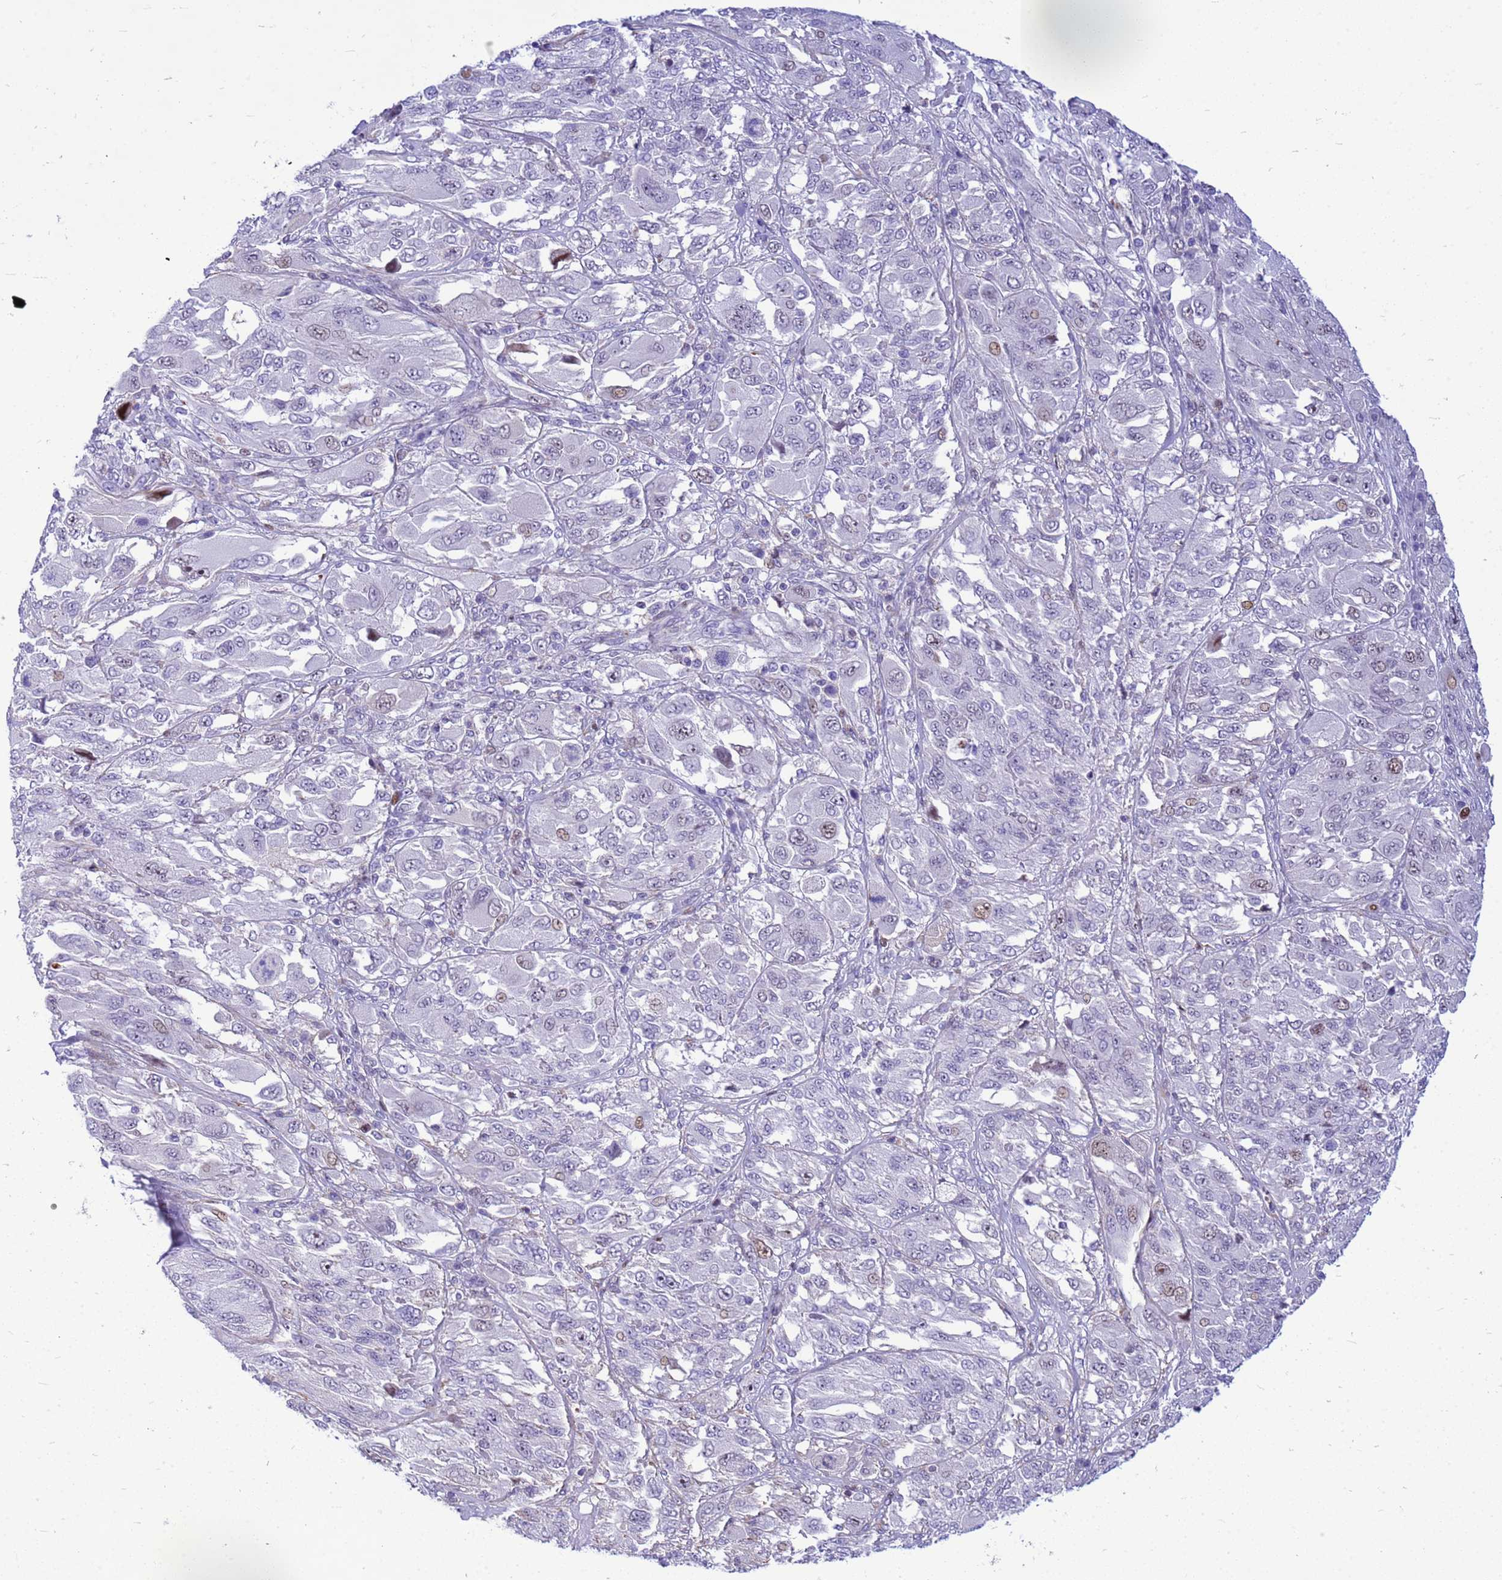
{"staining": {"intensity": "moderate", "quantity": "<25%", "location": "nuclear"}, "tissue": "melanoma", "cell_type": "Tumor cells", "image_type": "cancer", "snomed": [{"axis": "morphology", "description": "Malignant melanoma, NOS"}, {"axis": "topography", "description": "Skin"}], "caption": "This is an image of IHC staining of malignant melanoma, which shows moderate staining in the nuclear of tumor cells.", "gene": "ADAMTS7", "patient": {"sex": "female", "age": 91}}